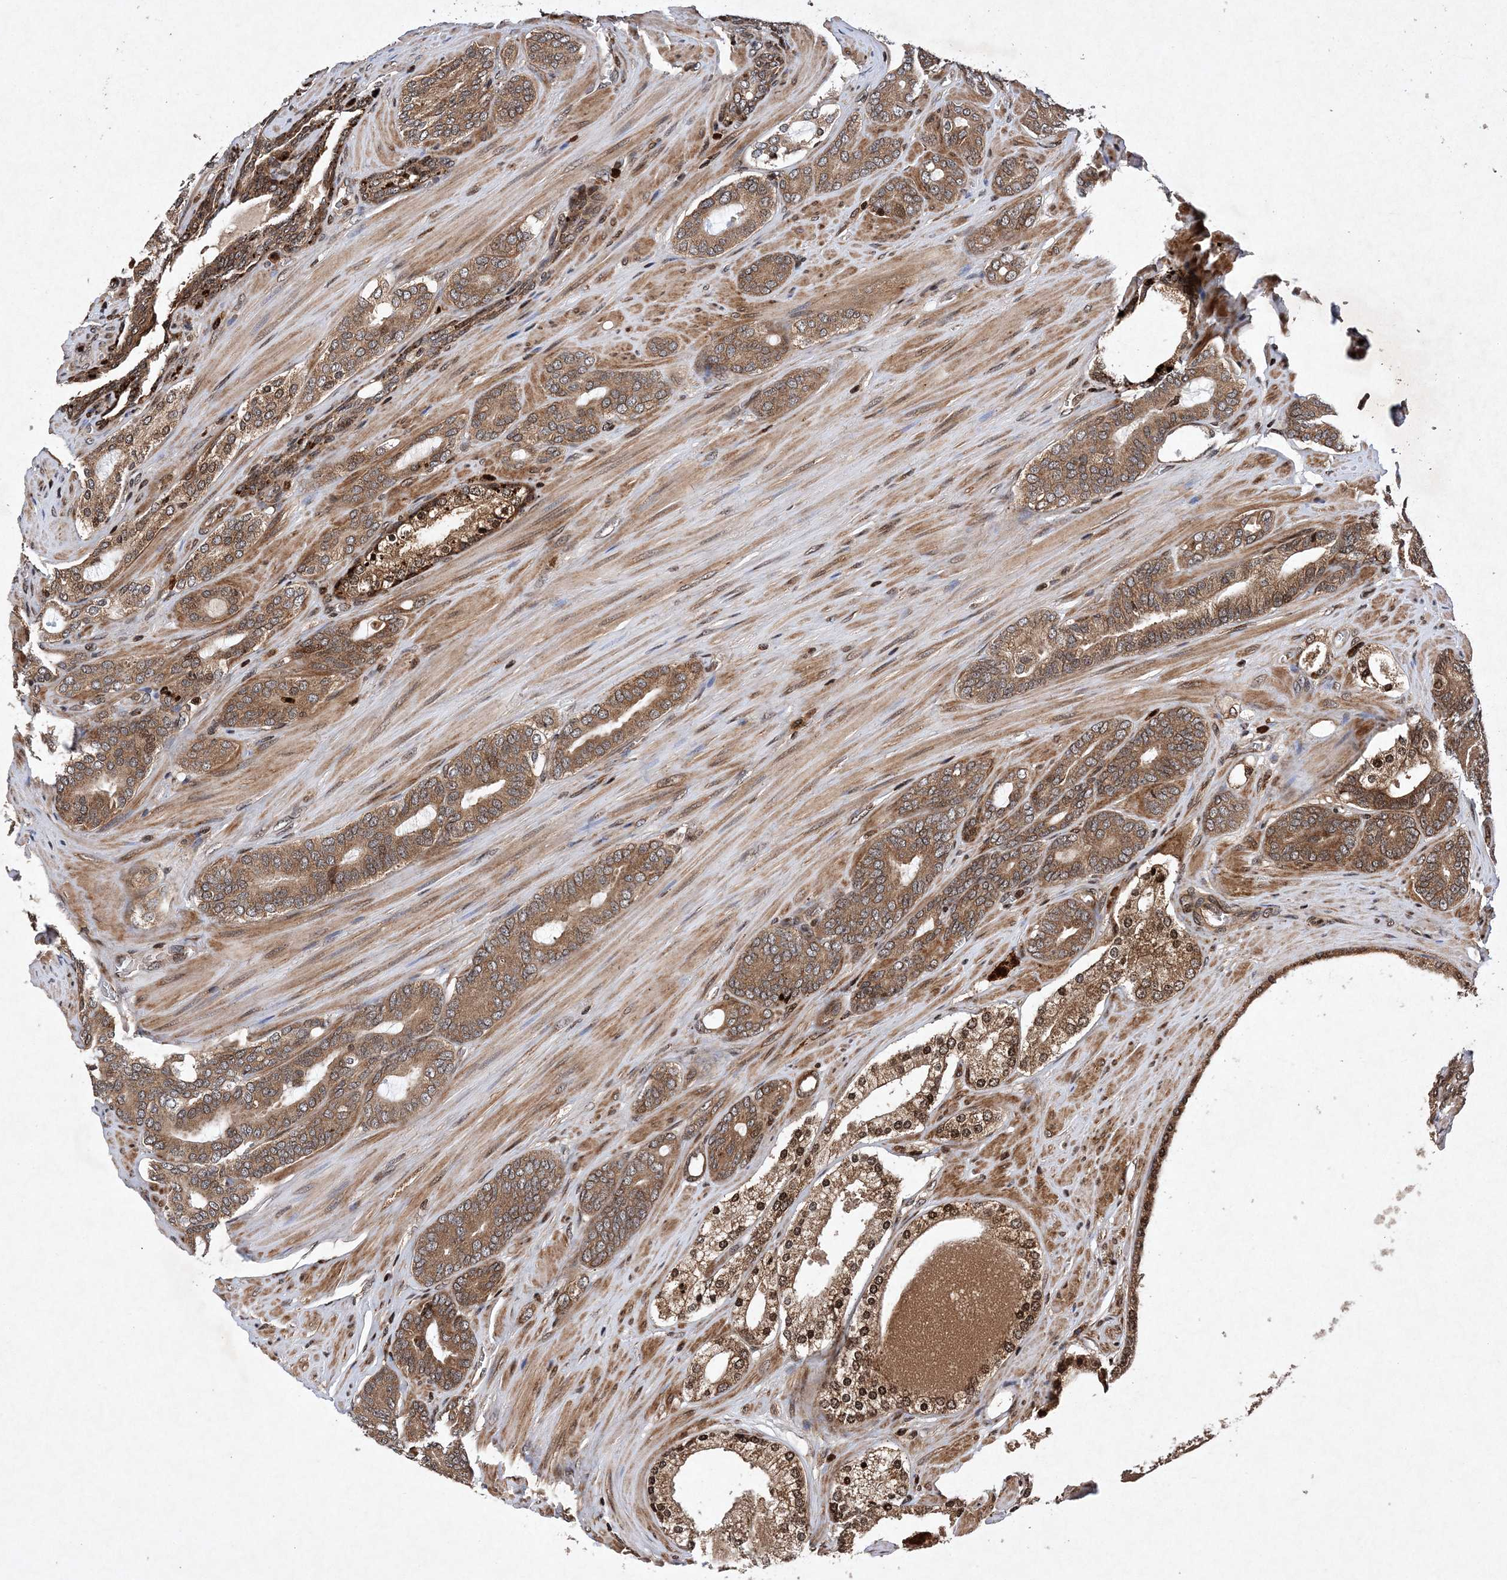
{"staining": {"intensity": "moderate", "quantity": ">75%", "location": "cytoplasmic/membranous,nuclear"}, "tissue": "prostate cancer", "cell_type": "Tumor cells", "image_type": "cancer", "snomed": [{"axis": "morphology", "description": "Adenocarcinoma, Low grade"}, {"axis": "topography", "description": "Prostate"}], "caption": "Tumor cells display medium levels of moderate cytoplasmic/membranous and nuclear staining in about >75% of cells in prostate cancer.", "gene": "PROSER1", "patient": {"sex": "male", "age": 63}}